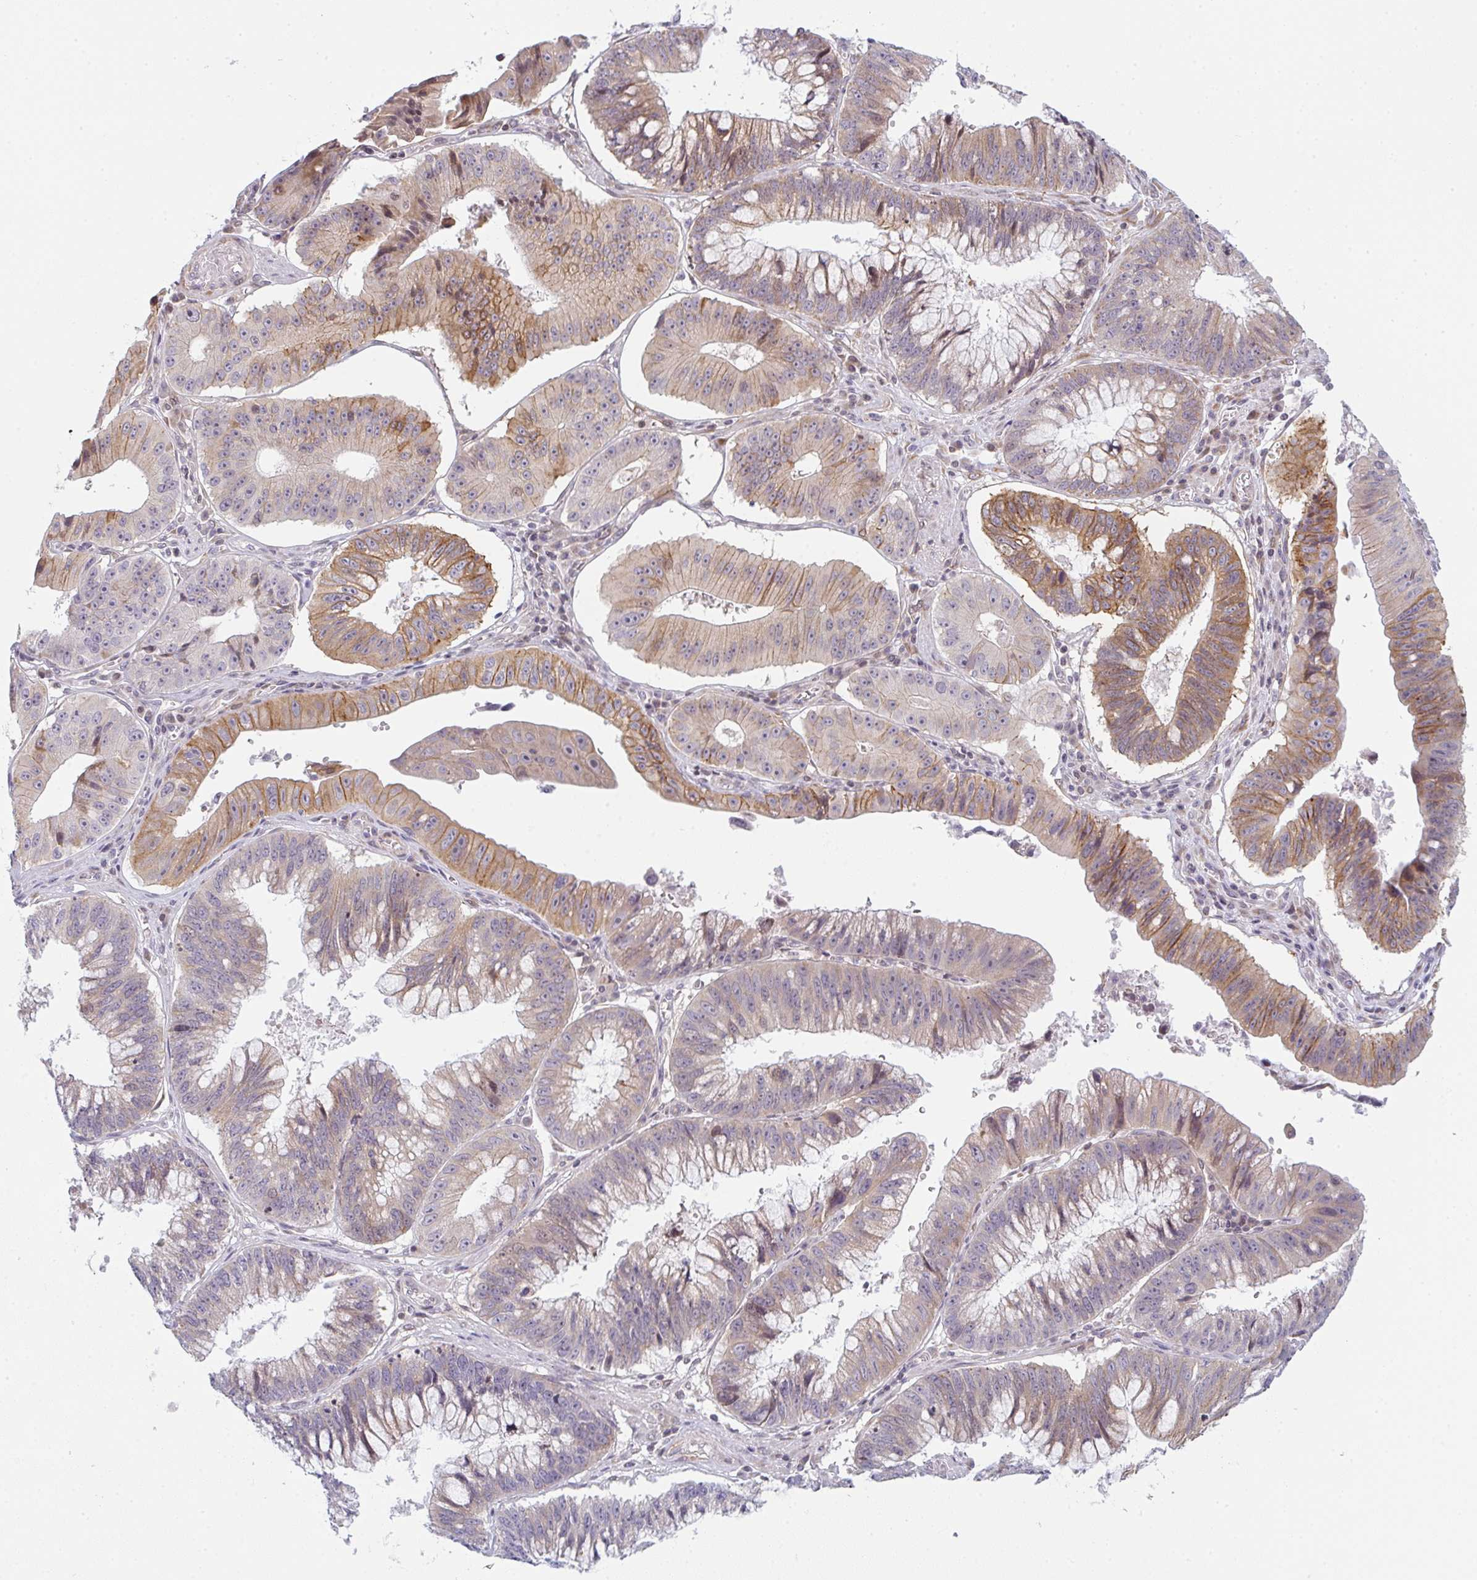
{"staining": {"intensity": "moderate", "quantity": "25%-75%", "location": "cytoplasmic/membranous"}, "tissue": "stomach cancer", "cell_type": "Tumor cells", "image_type": "cancer", "snomed": [{"axis": "morphology", "description": "Adenocarcinoma, NOS"}, {"axis": "topography", "description": "Stomach"}], "caption": "This is an image of immunohistochemistry staining of stomach adenocarcinoma, which shows moderate expression in the cytoplasmic/membranous of tumor cells.", "gene": "TMEM237", "patient": {"sex": "male", "age": 59}}